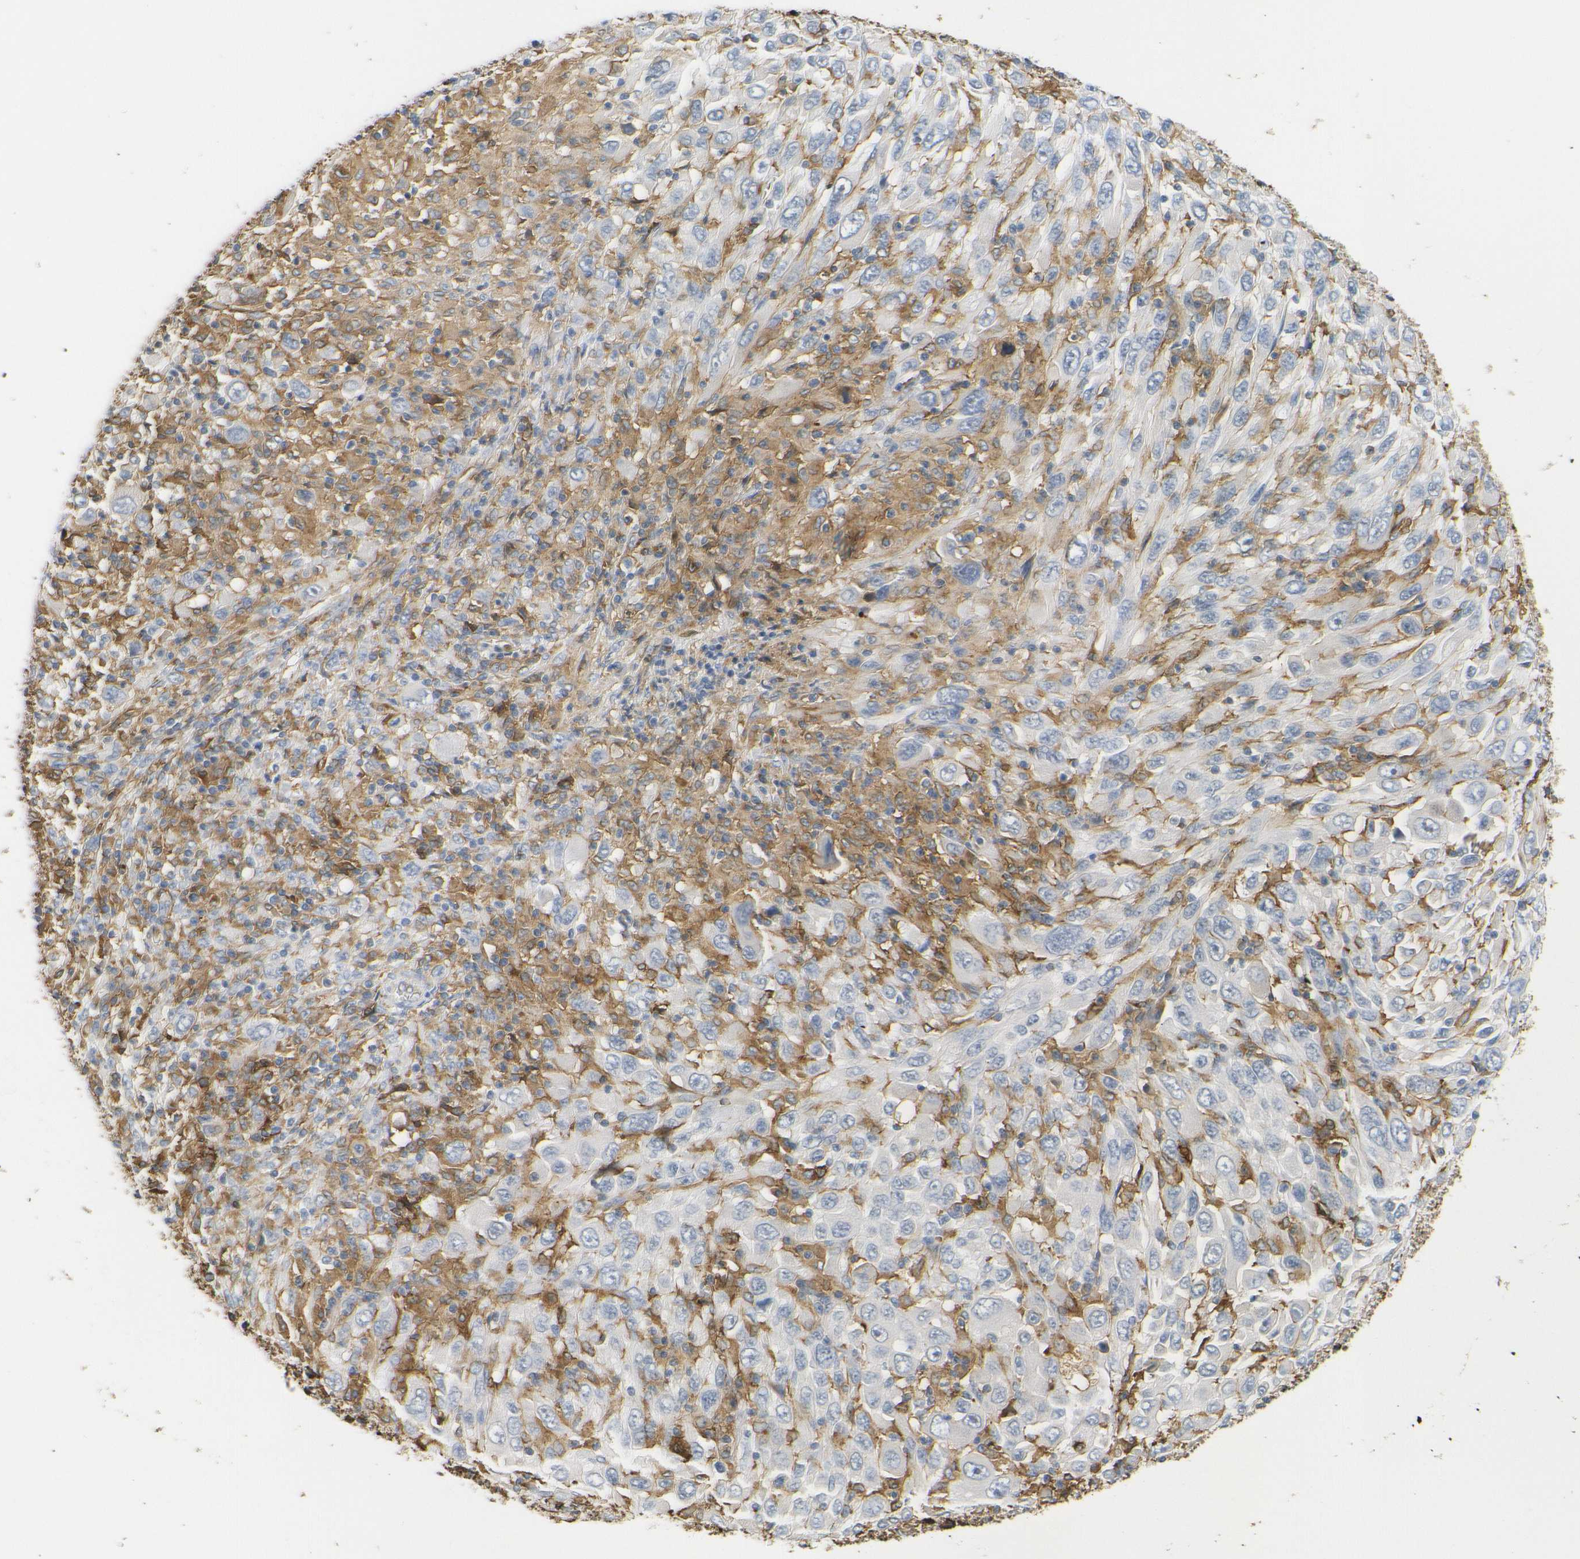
{"staining": {"intensity": "negative", "quantity": "none", "location": "none"}, "tissue": "melanoma", "cell_type": "Tumor cells", "image_type": "cancer", "snomed": [{"axis": "morphology", "description": "Malignant melanoma, Metastatic site"}, {"axis": "topography", "description": "Skin"}], "caption": "High magnification brightfield microscopy of melanoma stained with DAB (3,3'-diaminobenzidine) (brown) and counterstained with hematoxylin (blue): tumor cells show no significant positivity. The staining is performed using DAB (3,3'-diaminobenzidine) brown chromogen with nuclei counter-stained in using hematoxylin.", "gene": "HLA-DQB1", "patient": {"sex": "female", "age": 56}}